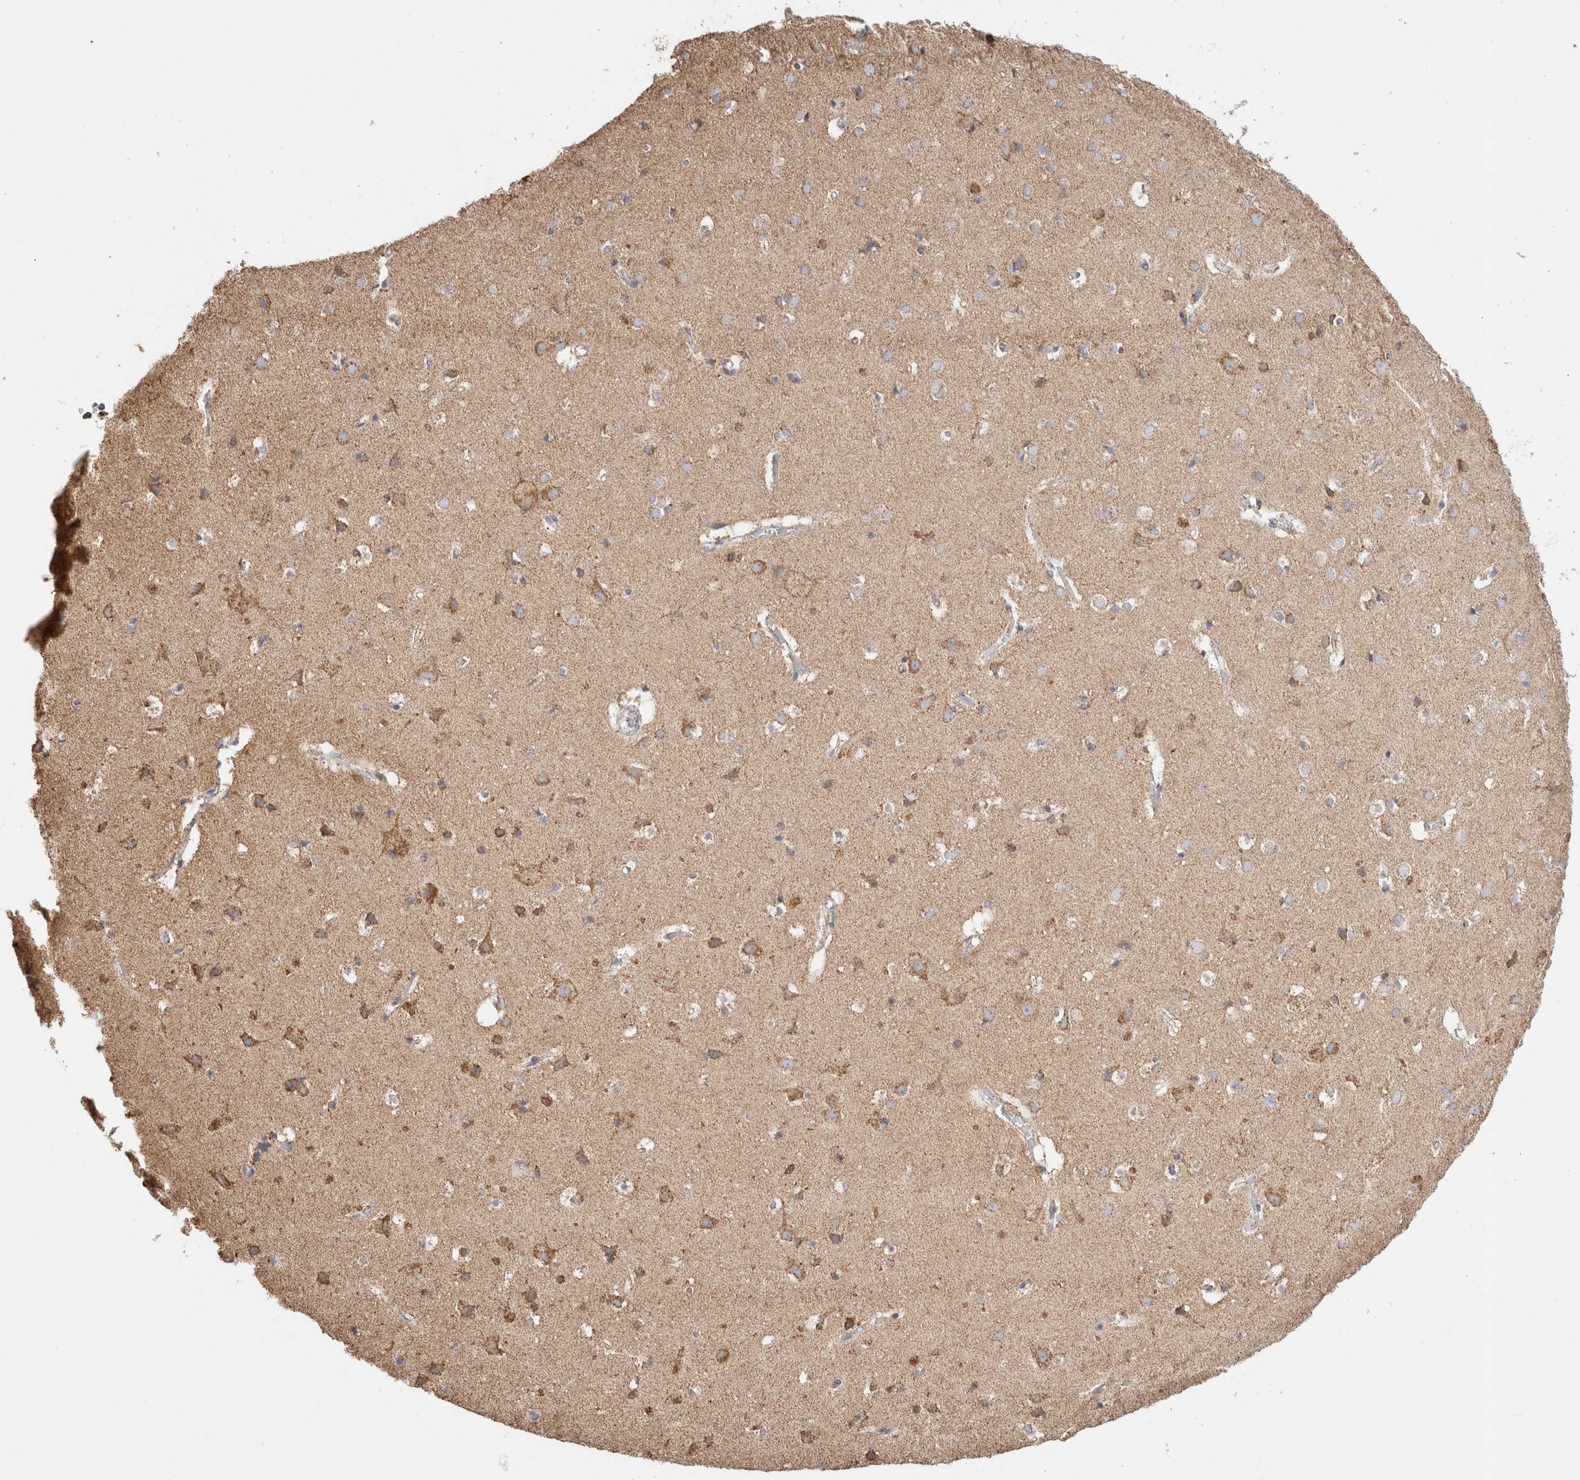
{"staining": {"intensity": "moderate", "quantity": "<25%", "location": "cytoplasmic/membranous"}, "tissue": "cerebral cortex", "cell_type": "Endothelial cells", "image_type": "normal", "snomed": [{"axis": "morphology", "description": "Normal tissue, NOS"}, {"axis": "topography", "description": "Cerebral cortex"}], "caption": "Immunohistochemistry of unremarkable cerebral cortex demonstrates low levels of moderate cytoplasmic/membranous staining in approximately <25% of endothelial cells.", "gene": "C1QBP", "patient": {"sex": "male", "age": 54}}